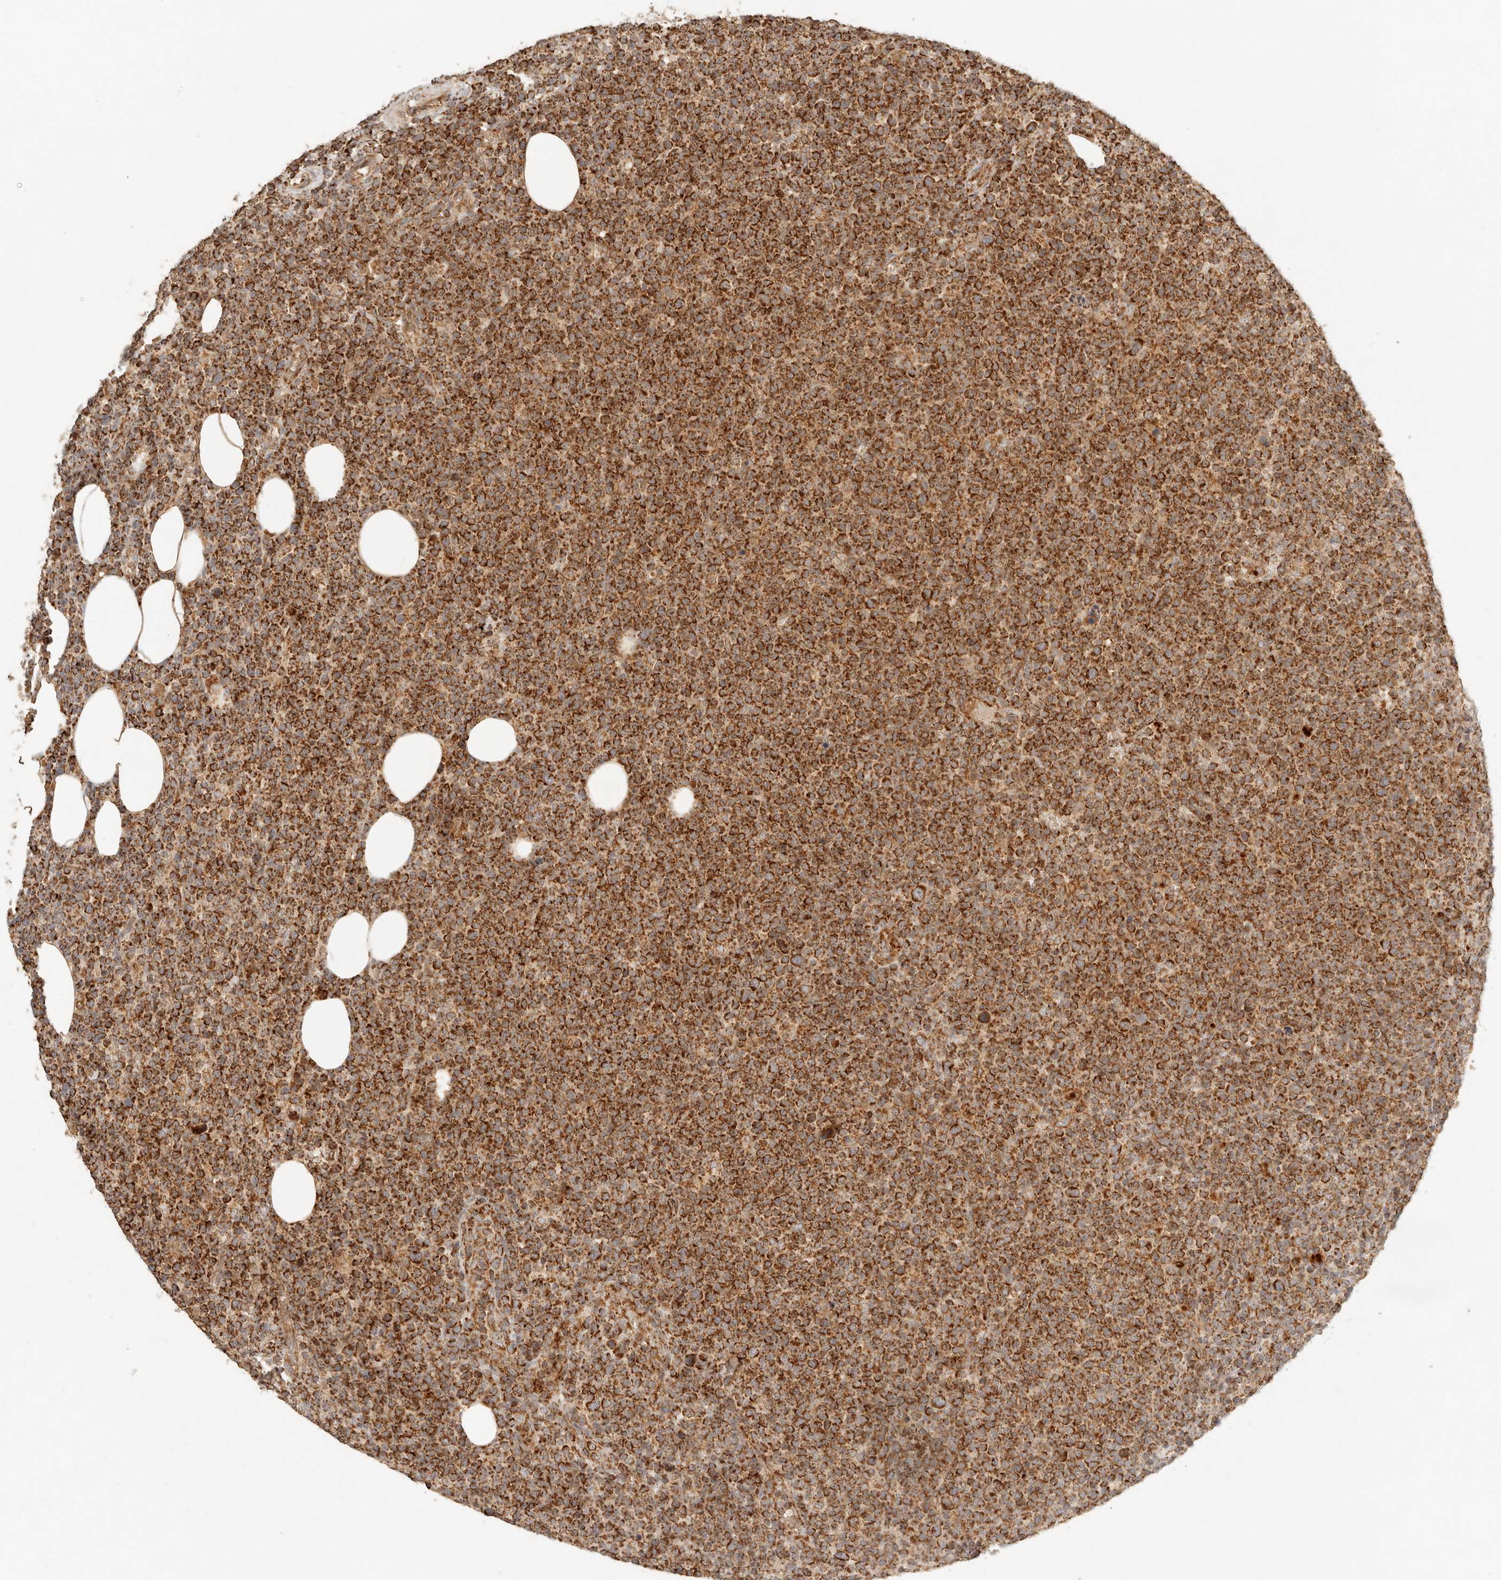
{"staining": {"intensity": "strong", "quantity": ">75%", "location": "cytoplasmic/membranous"}, "tissue": "lymphoma", "cell_type": "Tumor cells", "image_type": "cancer", "snomed": [{"axis": "morphology", "description": "Malignant lymphoma, non-Hodgkin's type, High grade"}, {"axis": "topography", "description": "Lymph node"}], "caption": "Immunohistochemistry (IHC) histopathology image of neoplastic tissue: malignant lymphoma, non-Hodgkin's type (high-grade) stained using immunohistochemistry reveals high levels of strong protein expression localized specifically in the cytoplasmic/membranous of tumor cells, appearing as a cytoplasmic/membranous brown color.", "gene": "MRPL55", "patient": {"sex": "male", "age": 61}}